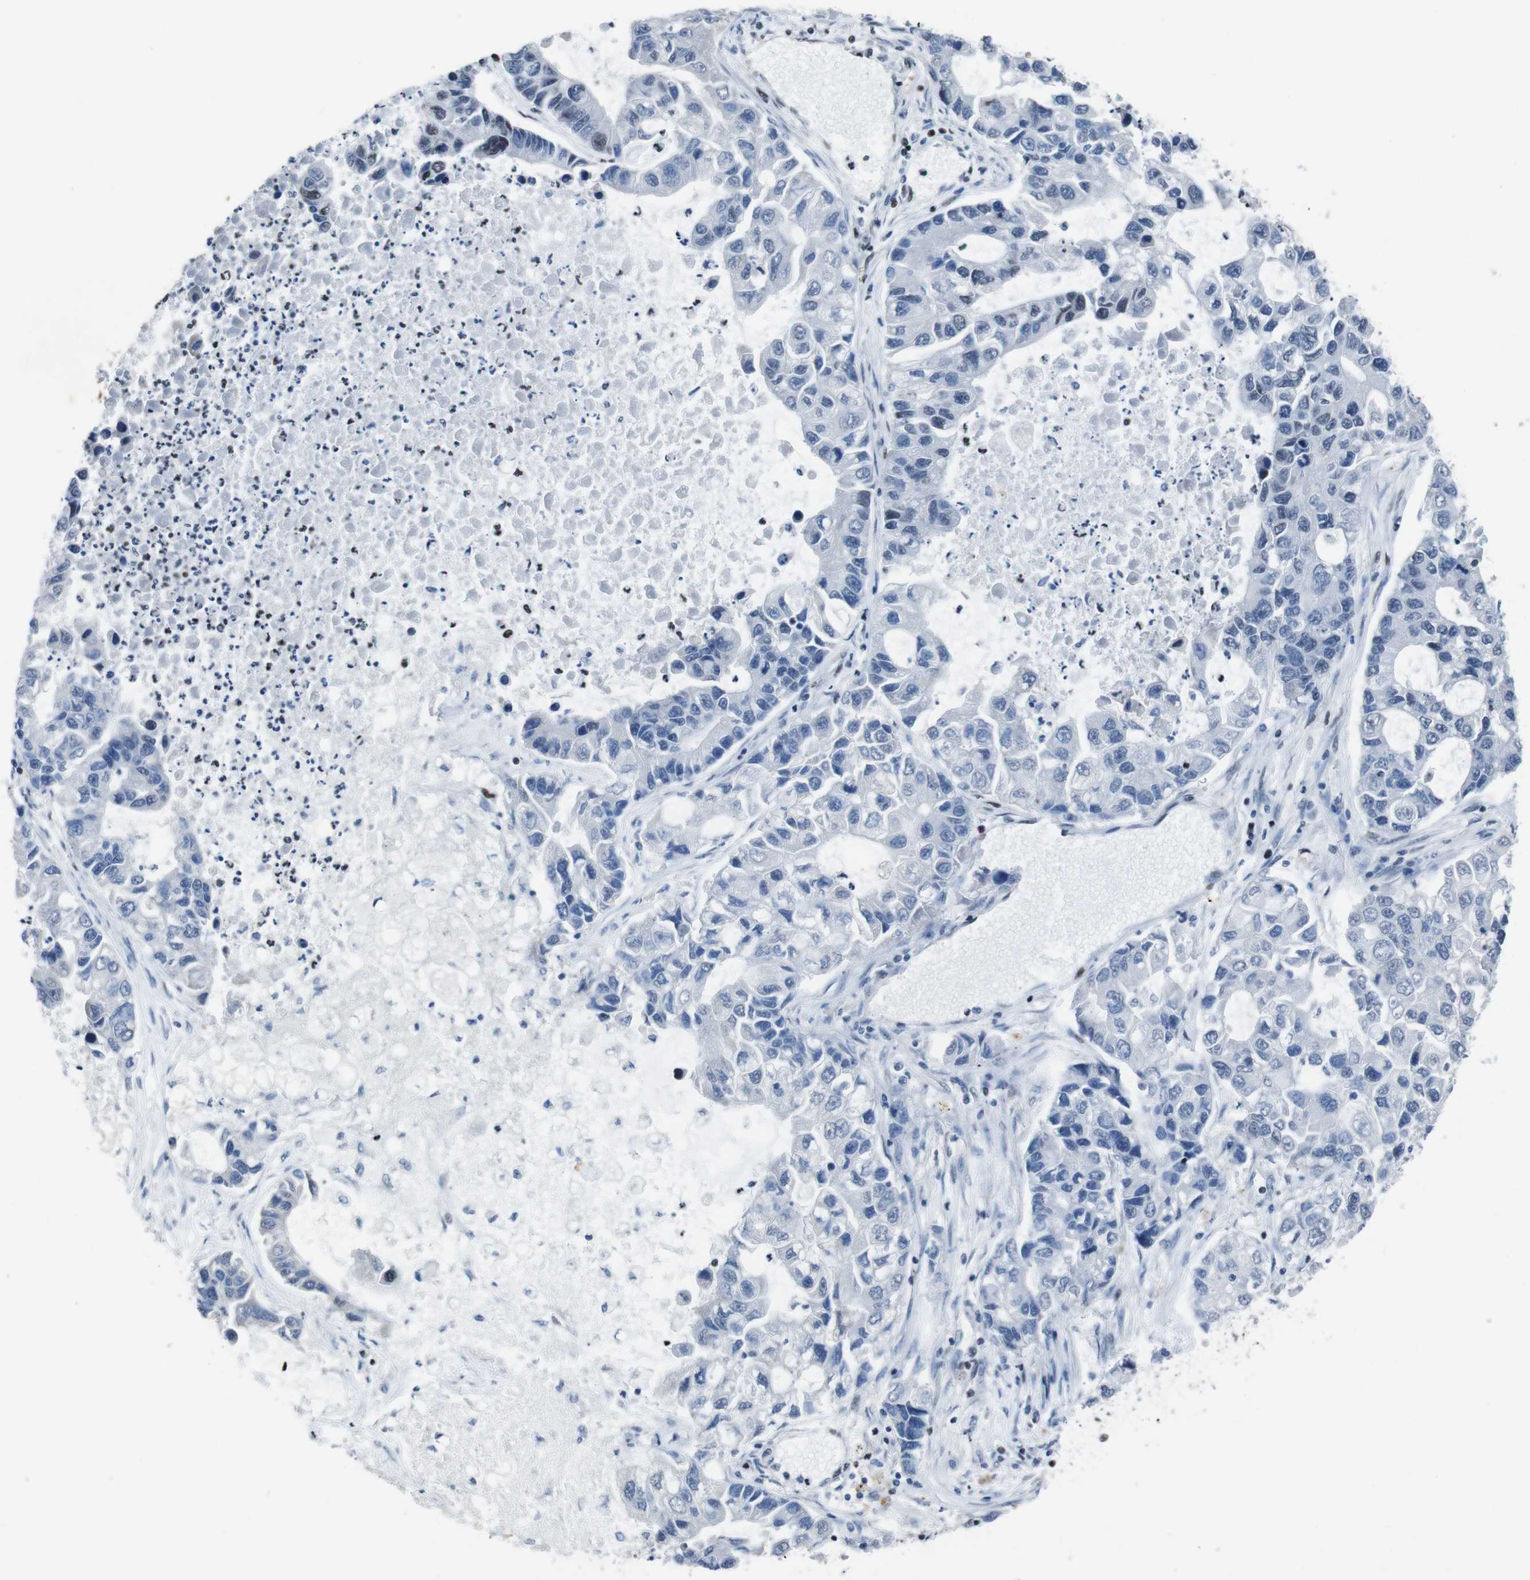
{"staining": {"intensity": "negative", "quantity": "none", "location": "none"}, "tissue": "lung cancer", "cell_type": "Tumor cells", "image_type": "cancer", "snomed": [{"axis": "morphology", "description": "Adenocarcinoma, NOS"}, {"axis": "topography", "description": "Lung"}], "caption": "An immunohistochemistry (IHC) photomicrograph of adenocarcinoma (lung) is shown. There is no staining in tumor cells of adenocarcinoma (lung). Brightfield microscopy of IHC stained with DAB (brown) and hematoxylin (blue), captured at high magnification.", "gene": "PIP4P2", "patient": {"sex": "female", "age": 51}}